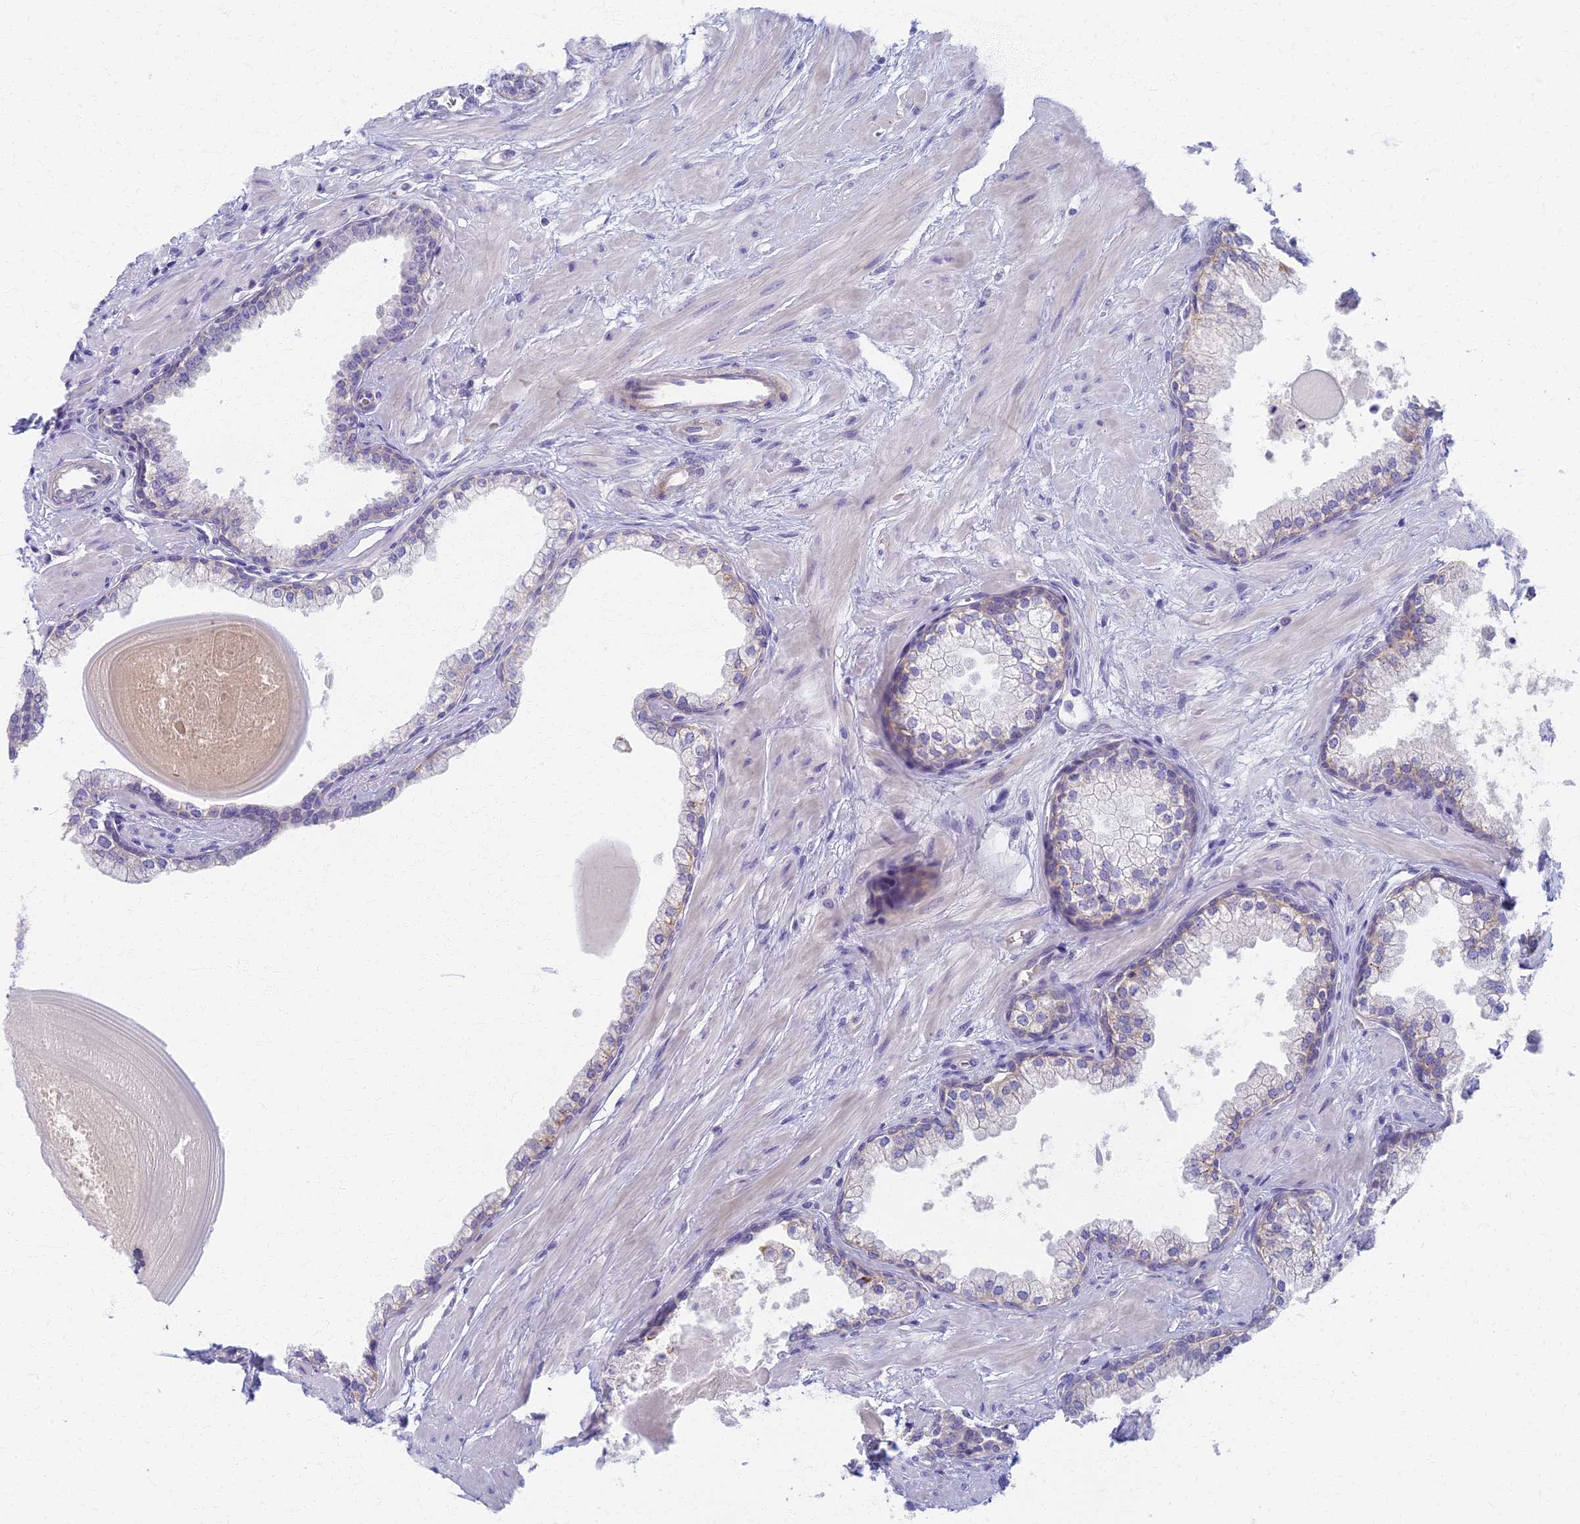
{"staining": {"intensity": "moderate", "quantity": "<25%", "location": "cytoplasmic/membranous"}, "tissue": "prostate", "cell_type": "Glandular cells", "image_type": "normal", "snomed": [{"axis": "morphology", "description": "Normal tissue, NOS"}, {"axis": "topography", "description": "Prostate"}], "caption": "Protein staining displays moderate cytoplasmic/membranous expression in about <25% of glandular cells in normal prostate.", "gene": "AP4E1", "patient": {"sex": "male", "age": 57}}